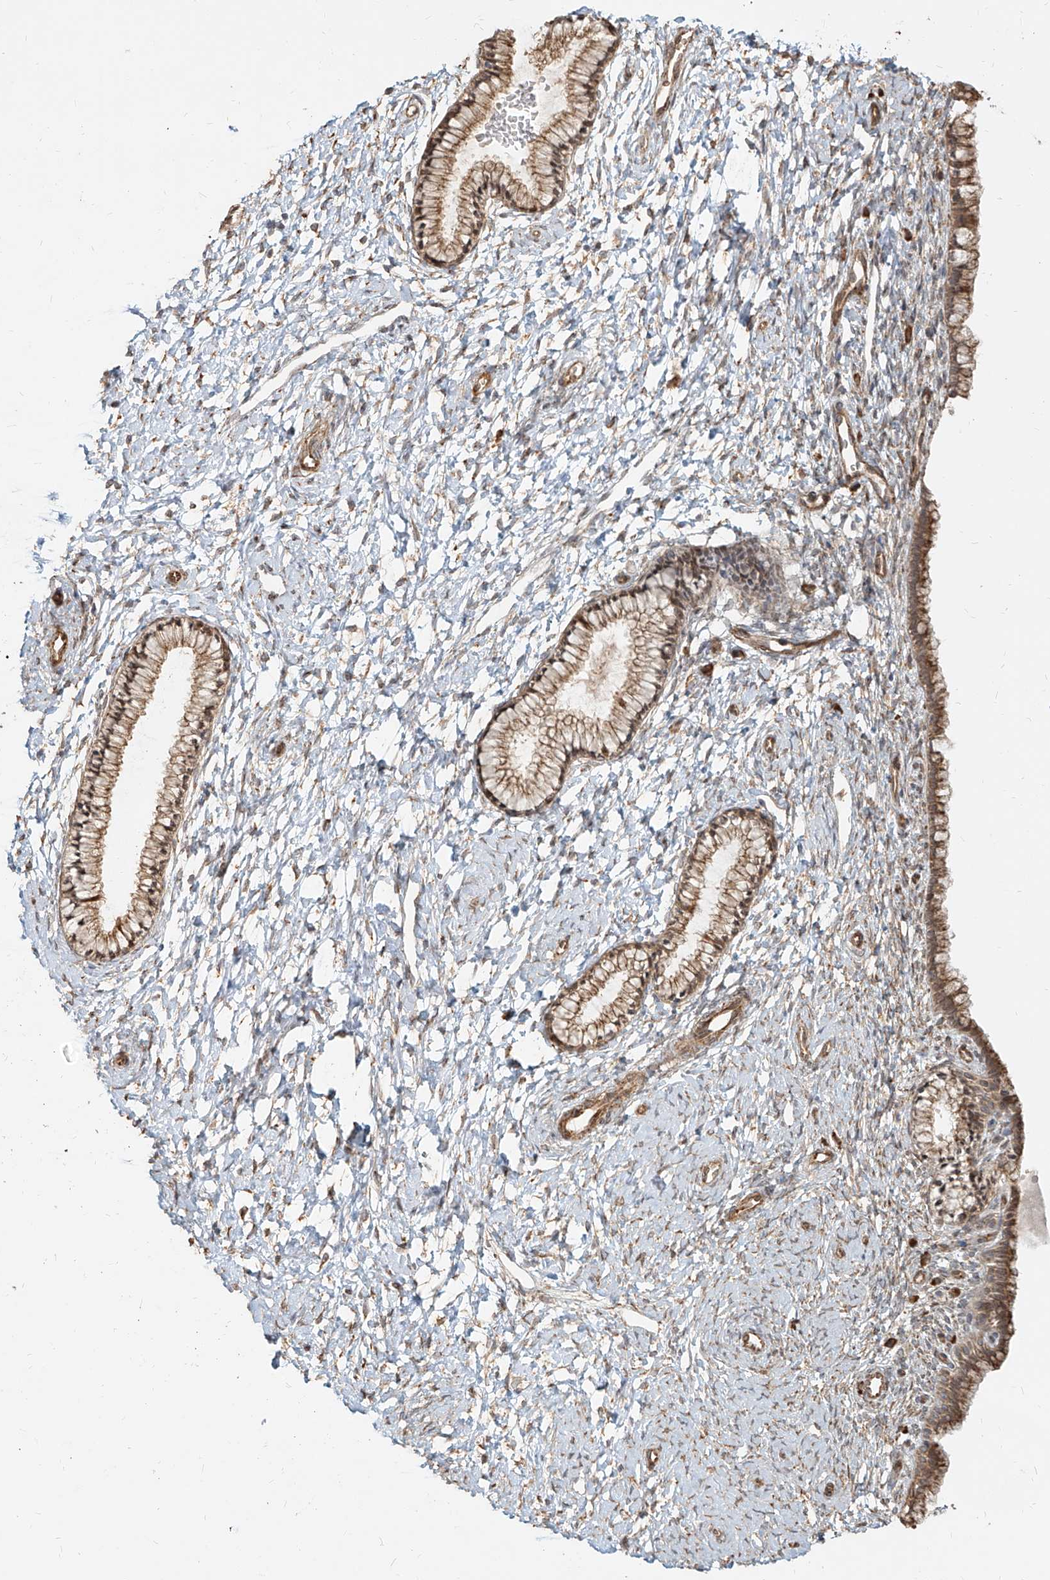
{"staining": {"intensity": "moderate", "quantity": ">75%", "location": "cytoplasmic/membranous"}, "tissue": "cervix", "cell_type": "Glandular cells", "image_type": "normal", "snomed": [{"axis": "morphology", "description": "Normal tissue, NOS"}, {"axis": "topography", "description": "Cervix"}], "caption": "The image shows immunohistochemical staining of normal cervix. There is moderate cytoplasmic/membranous positivity is present in about >75% of glandular cells. The staining is performed using DAB brown chromogen to label protein expression. The nuclei are counter-stained blue using hematoxylin.", "gene": "UBE2K", "patient": {"sex": "female", "age": 33}}